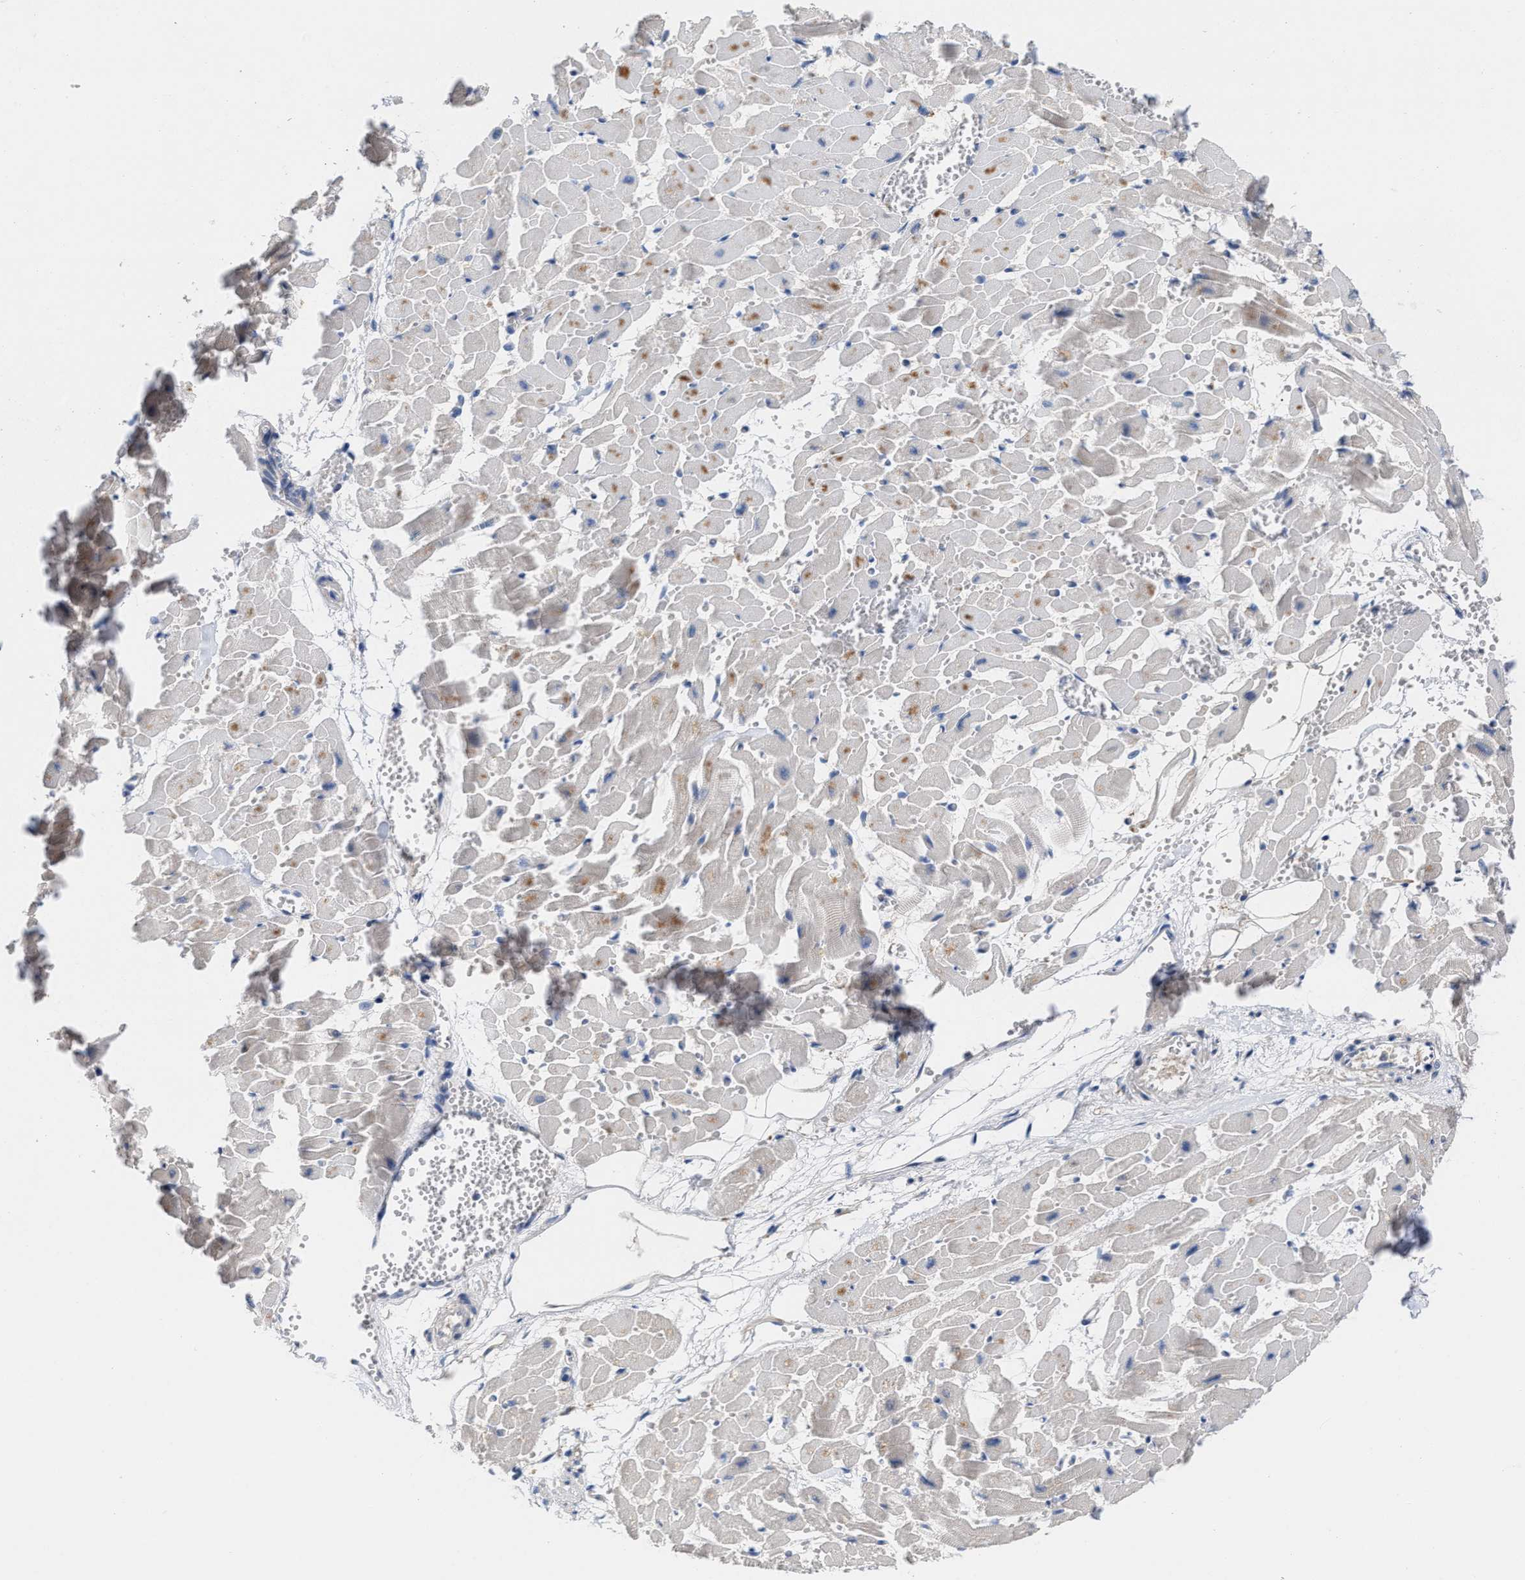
{"staining": {"intensity": "negative", "quantity": "none", "location": "none"}, "tissue": "heart muscle", "cell_type": "Cardiomyocytes", "image_type": "normal", "snomed": [{"axis": "morphology", "description": "Normal tissue, NOS"}, {"axis": "topography", "description": "Heart"}], "caption": "This is an IHC histopathology image of unremarkable human heart muscle. There is no staining in cardiomyocytes.", "gene": "BBLN", "patient": {"sex": "female", "age": 19}}